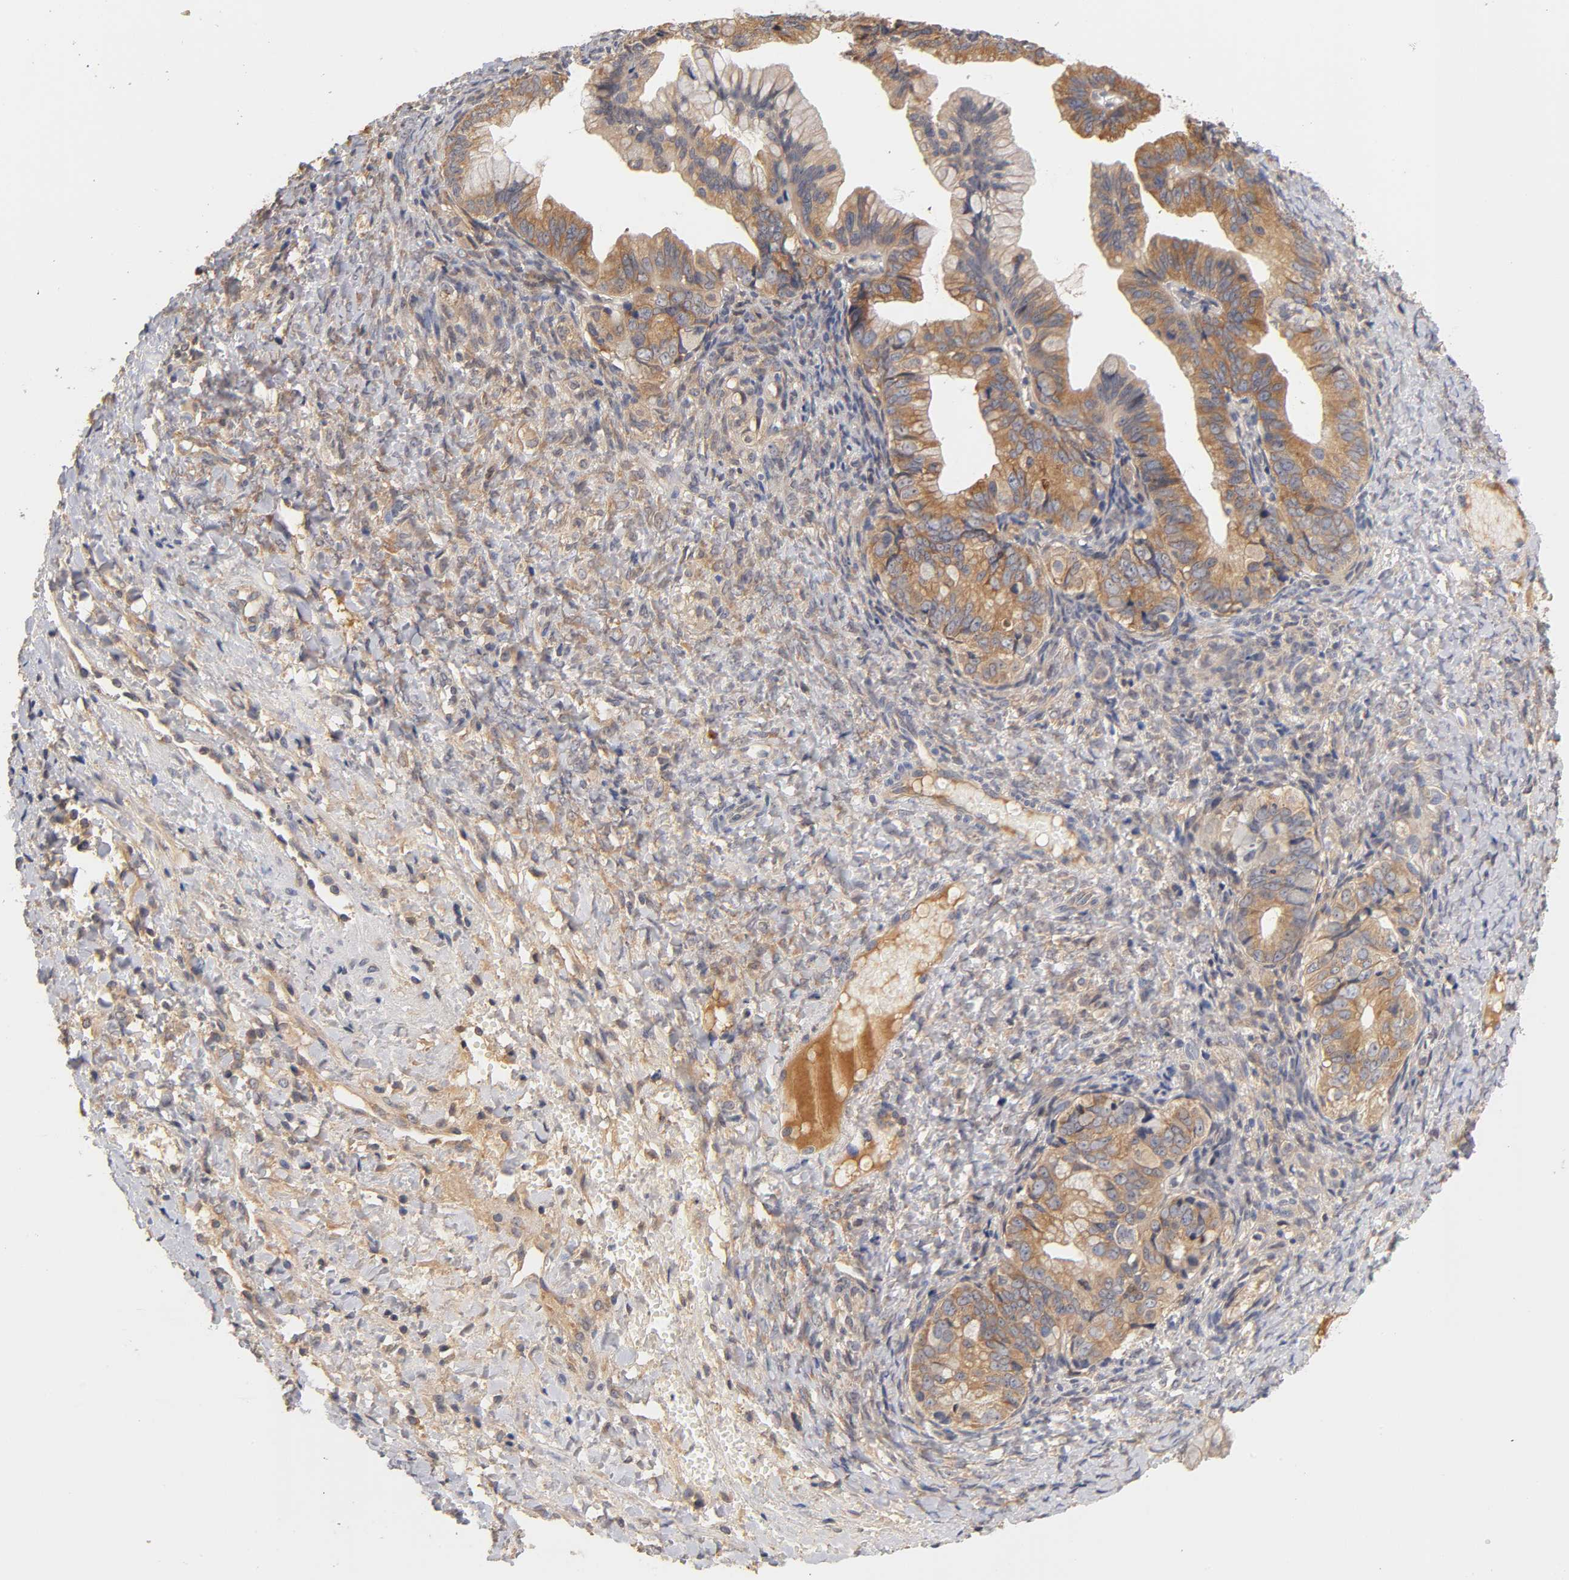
{"staining": {"intensity": "moderate", "quantity": ">75%", "location": "cytoplasmic/membranous"}, "tissue": "ovarian cancer", "cell_type": "Tumor cells", "image_type": "cancer", "snomed": [{"axis": "morphology", "description": "Cystadenocarcinoma, mucinous, NOS"}, {"axis": "topography", "description": "Ovary"}], "caption": "Immunohistochemical staining of ovarian cancer (mucinous cystadenocarcinoma) reveals medium levels of moderate cytoplasmic/membranous protein expression in about >75% of tumor cells.", "gene": "RPS29", "patient": {"sex": "female", "age": 36}}